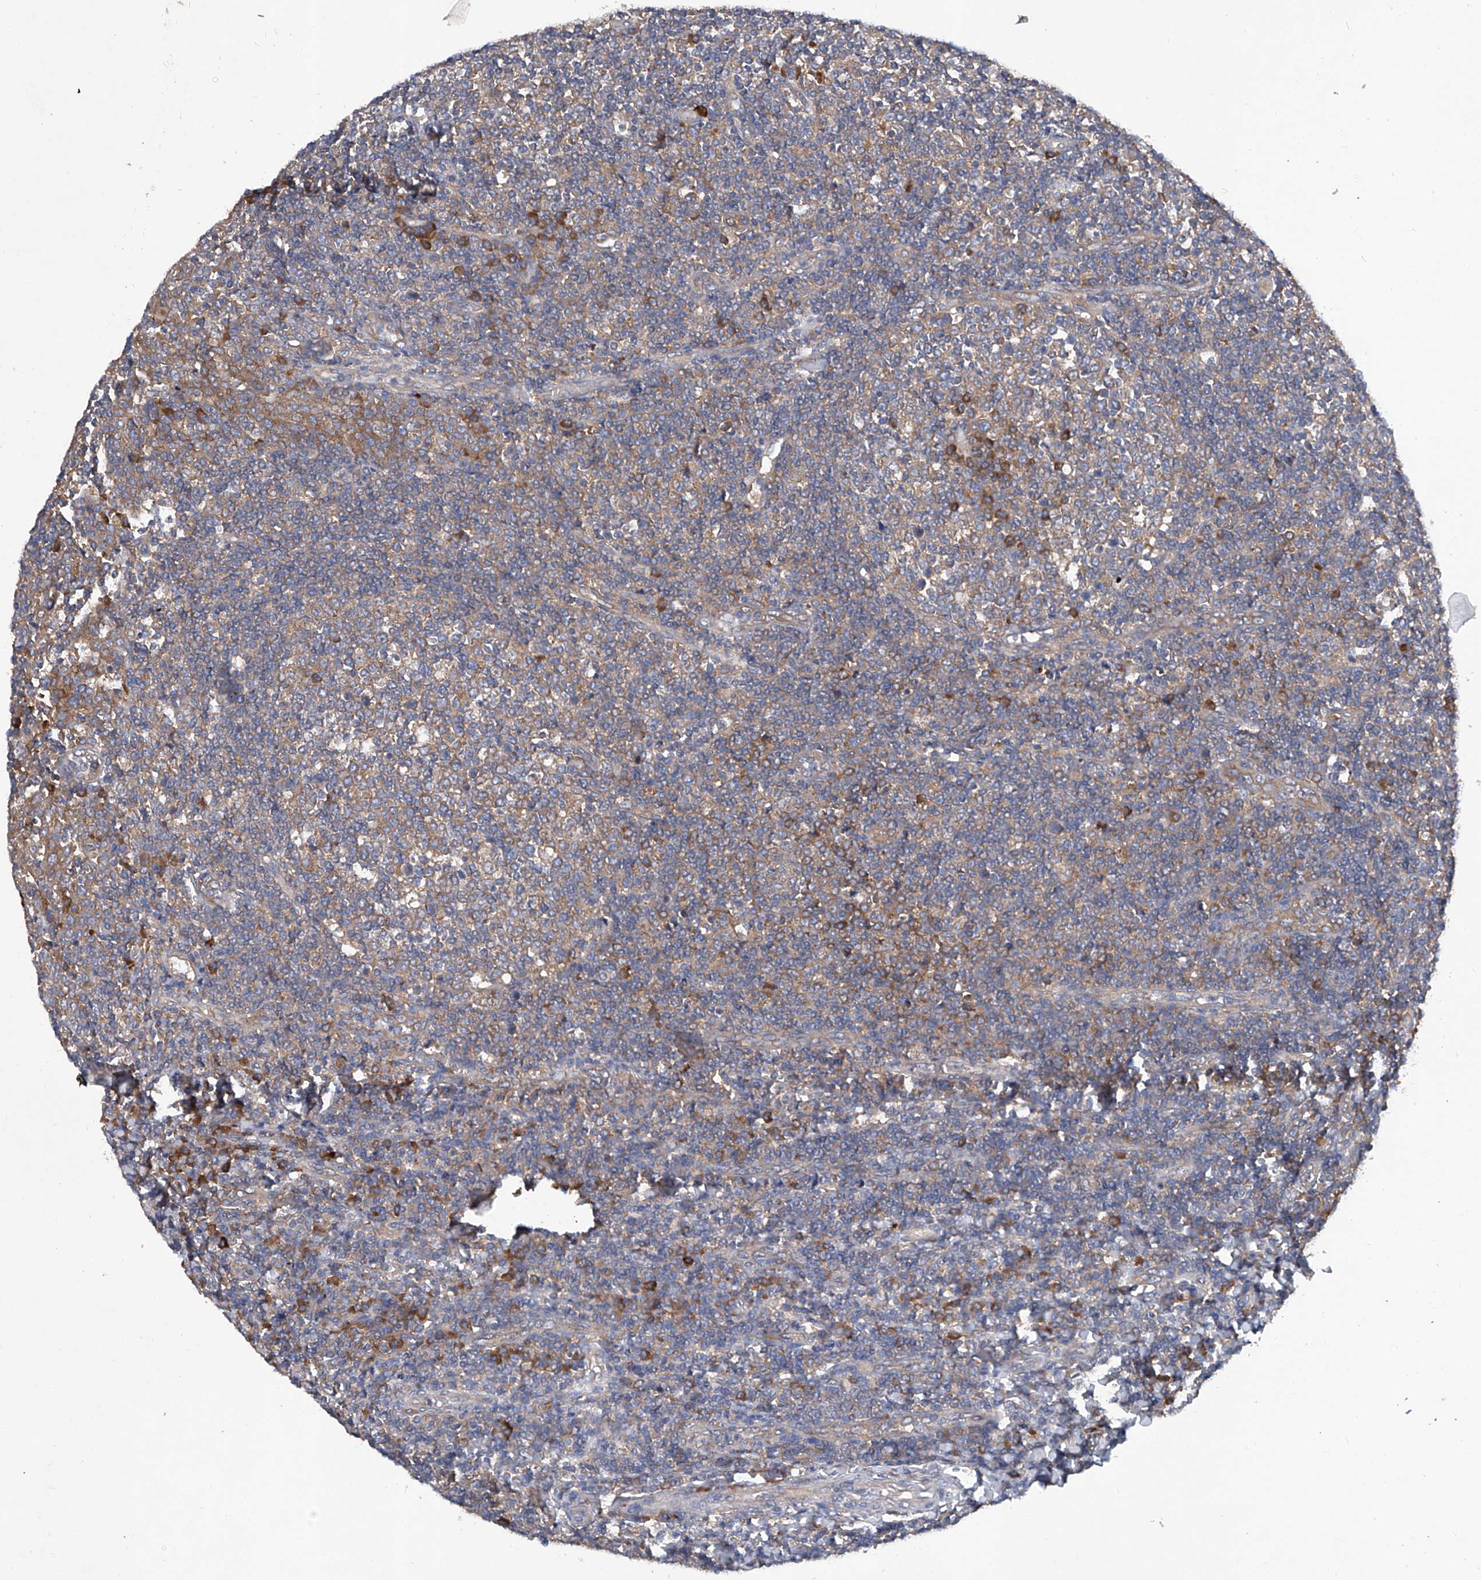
{"staining": {"intensity": "moderate", "quantity": "25%-75%", "location": "cytoplasmic/membranous"}, "tissue": "tonsil", "cell_type": "Germinal center cells", "image_type": "normal", "snomed": [{"axis": "morphology", "description": "Normal tissue, NOS"}, {"axis": "topography", "description": "Tonsil"}], "caption": "High-power microscopy captured an IHC histopathology image of unremarkable tonsil, revealing moderate cytoplasmic/membranous positivity in about 25%-75% of germinal center cells.", "gene": "ASCC3", "patient": {"sex": "female", "age": 19}}